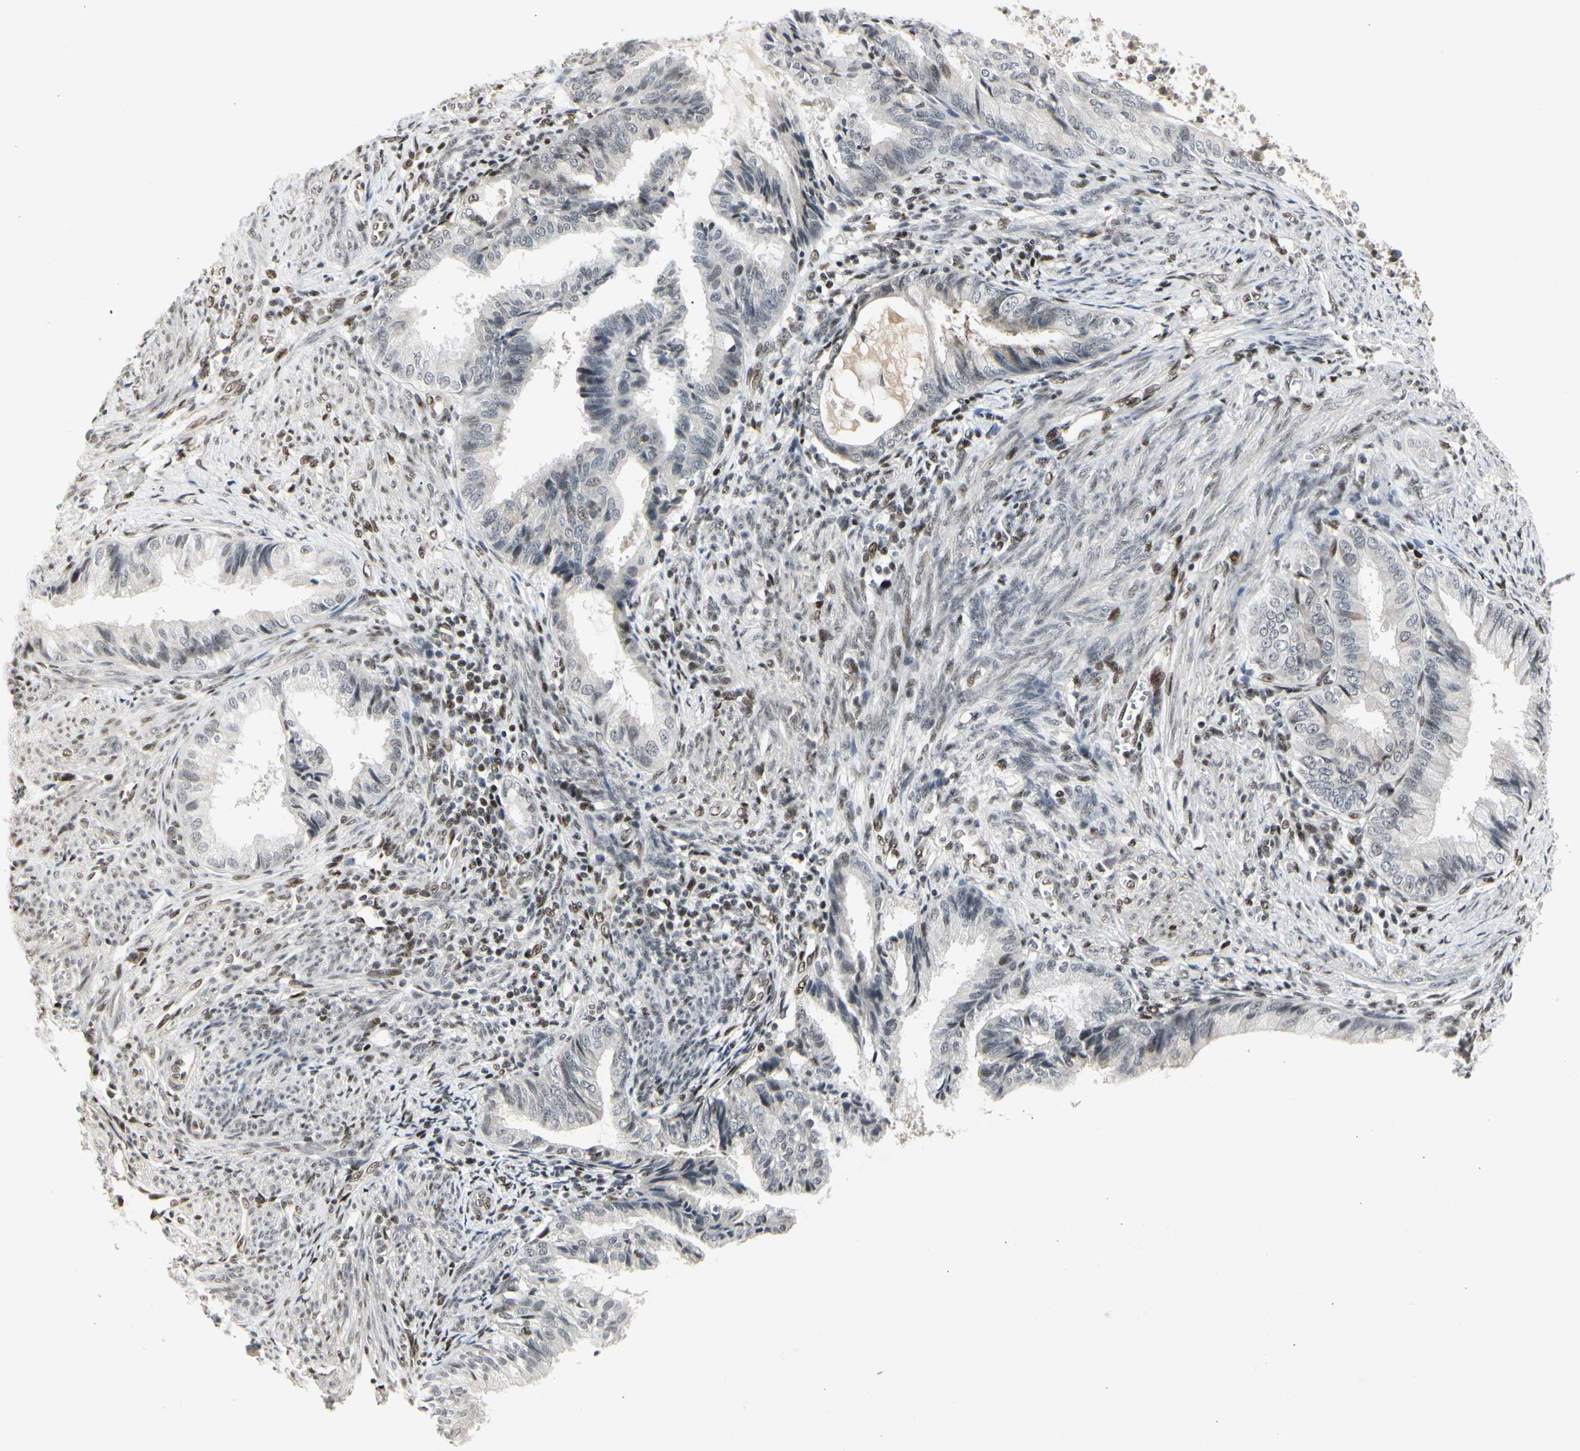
{"staining": {"intensity": "negative", "quantity": "none", "location": "none"}, "tissue": "endometrial cancer", "cell_type": "Tumor cells", "image_type": "cancer", "snomed": [{"axis": "morphology", "description": "Adenocarcinoma, NOS"}, {"axis": "topography", "description": "Endometrium"}], "caption": "This is a photomicrograph of immunohistochemistry (IHC) staining of endometrial cancer (adenocarcinoma), which shows no staining in tumor cells.", "gene": "FOXJ2", "patient": {"sex": "female", "age": 86}}